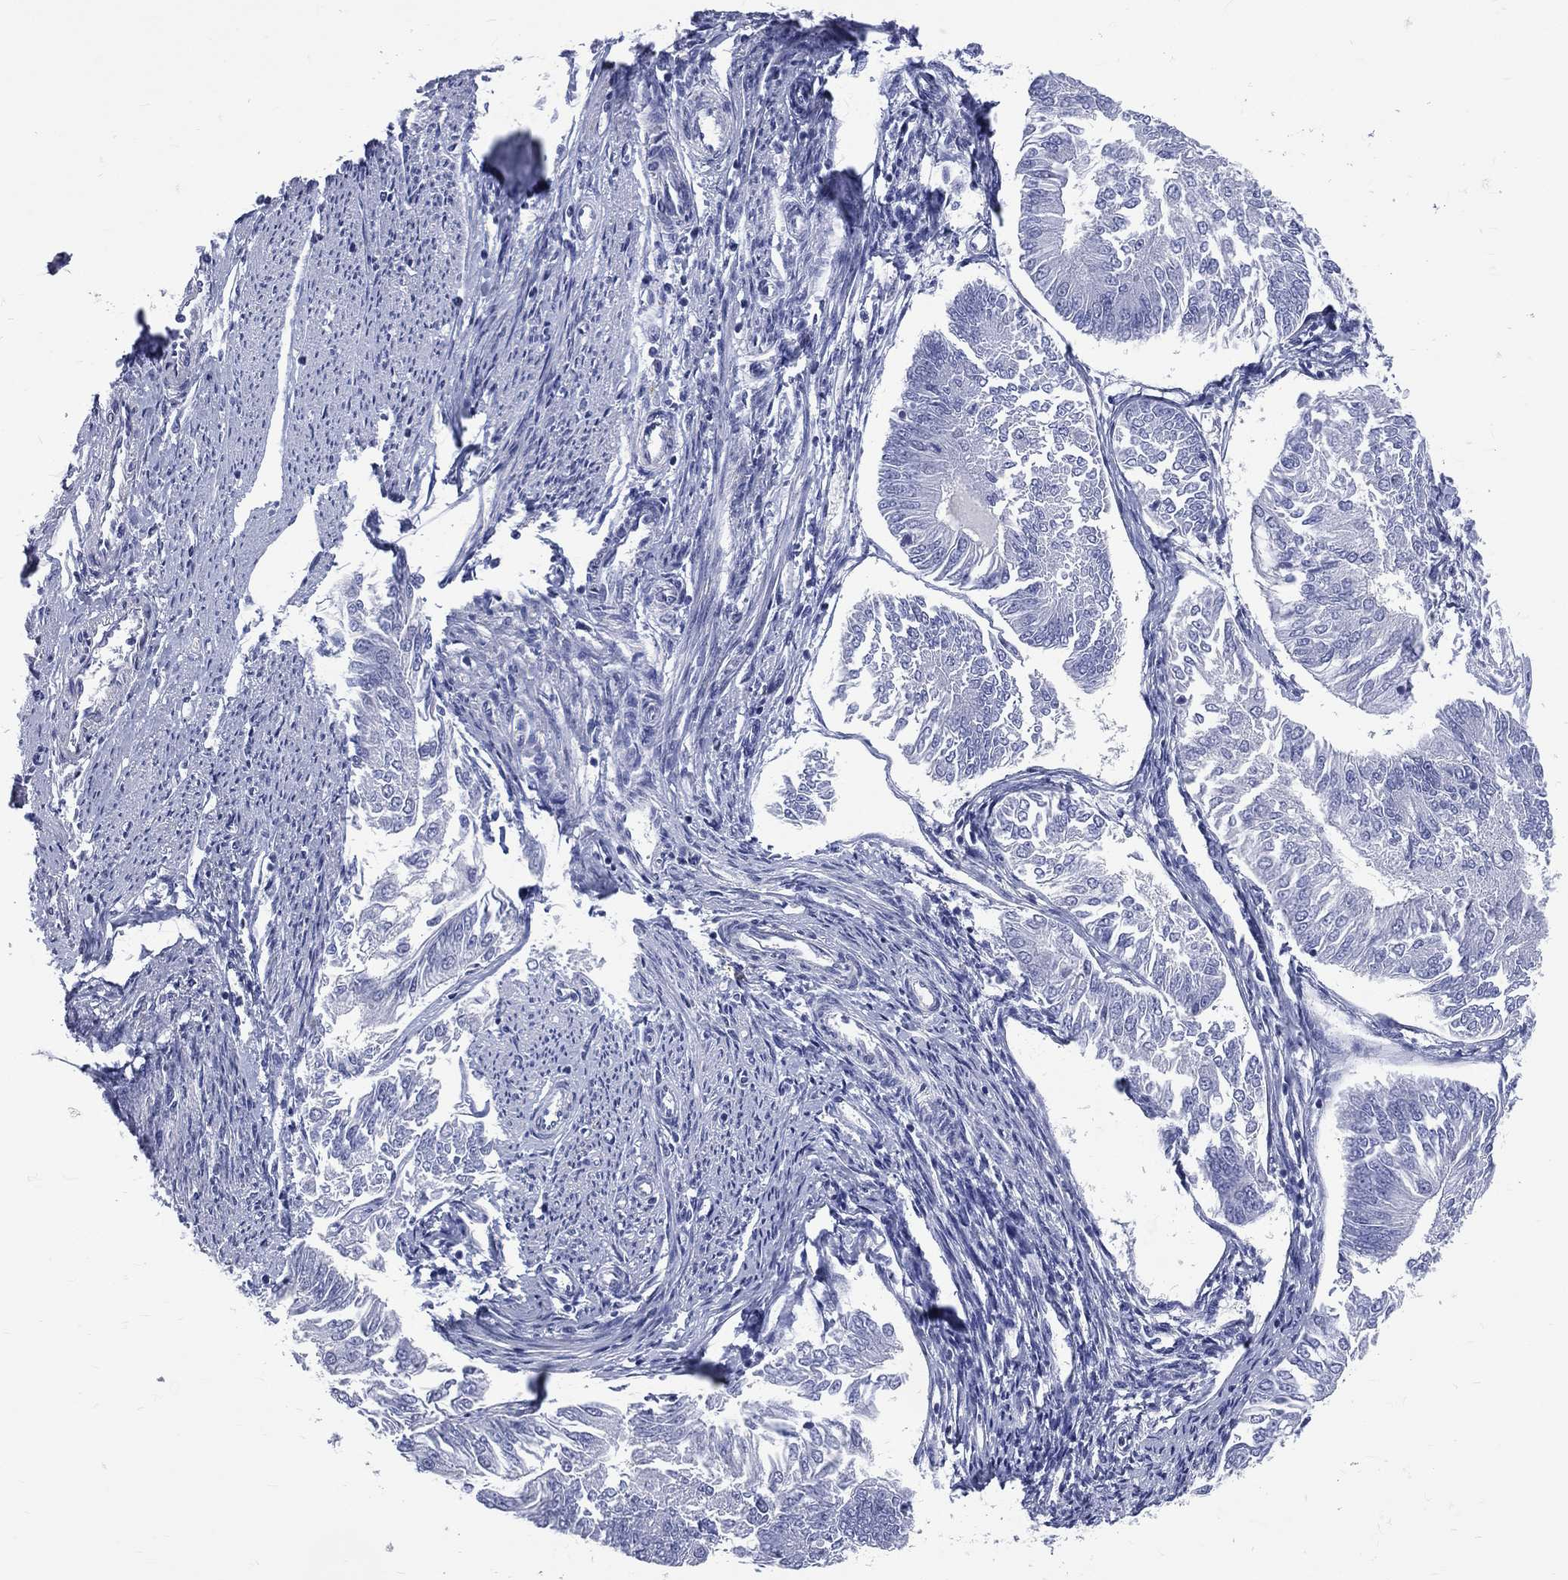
{"staining": {"intensity": "negative", "quantity": "none", "location": "none"}, "tissue": "endometrial cancer", "cell_type": "Tumor cells", "image_type": "cancer", "snomed": [{"axis": "morphology", "description": "Adenocarcinoma, NOS"}, {"axis": "topography", "description": "Endometrium"}], "caption": "Endometrial adenocarcinoma stained for a protein using IHC displays no staining tumor cells.", "gene": "MLLT10", "patient": {"sex": "female", "age": 58}}